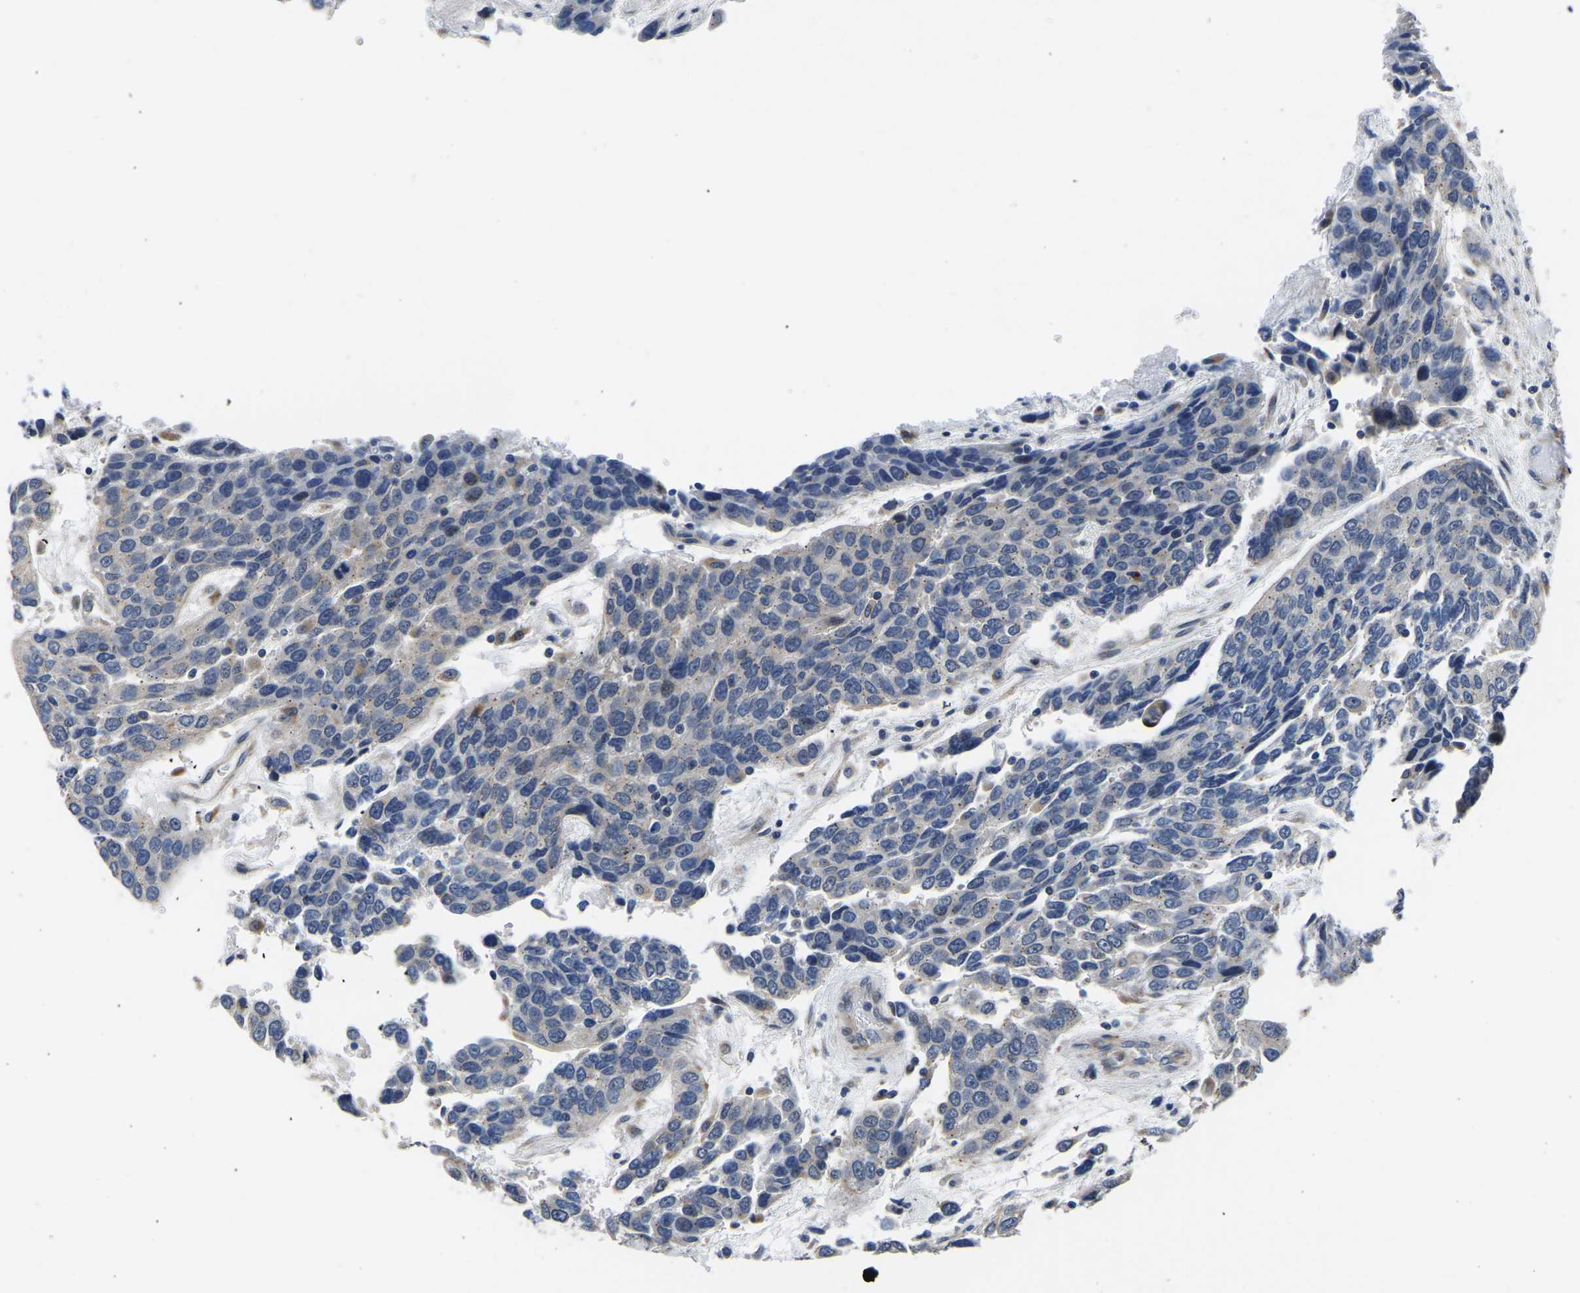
{"staining": {"intensity": "negative", "quantity": "none", "location": "none"}, "tissue": "urothelial cancer", "cell_type": "Tumor cells", "image_type": "cancer", "snomed": [{"axis": "morphology", "description": "Urothelial carcinoma, High grade"}, {"axis": "topography", "description": "Urinary bladder"}], "caption": "A photomicrograph of human urothelial cancer is negative for staining in tumor cells.", "gene": "PDLIM7", "patient": {"sex": "female", "age": 80}}